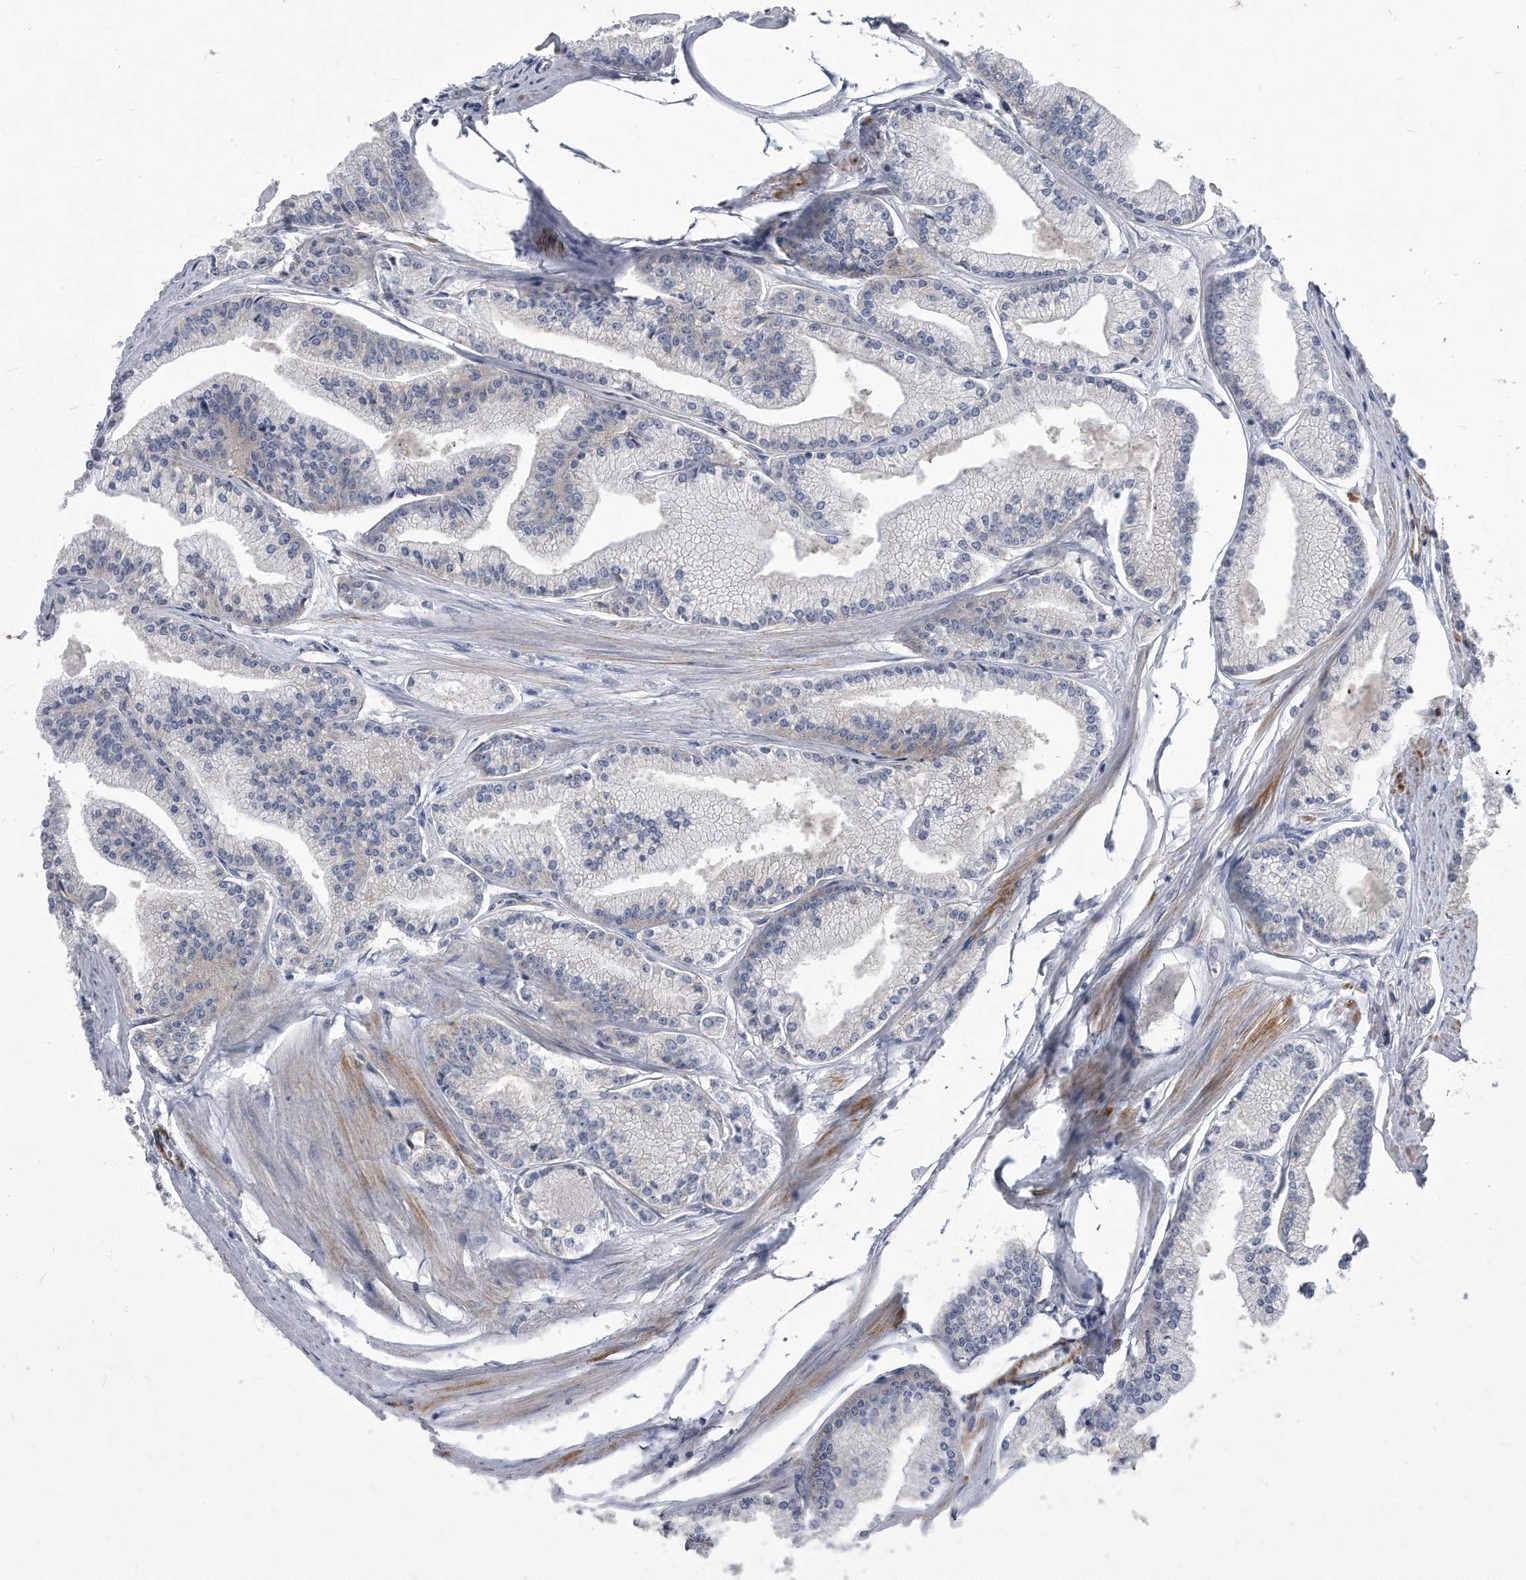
{"staining": {"intensity": "negative", "quantity": "none", "location": "none"}, "tissue": "prostate cancer", "cell_type": "Tumor cells", "image_type": "cancer", "snomed": [{"axis": "morphology", "description": "Adenocarcinoma, Low grade"}, {"axis": "topography", "description": "Prostate"}], "caption": "Tumor cells are negative for protein expression in human prostate low-grade adenocarcinoma.", "gene": "EIF2B4", "patient": {"sex": "male", "age": 52}}